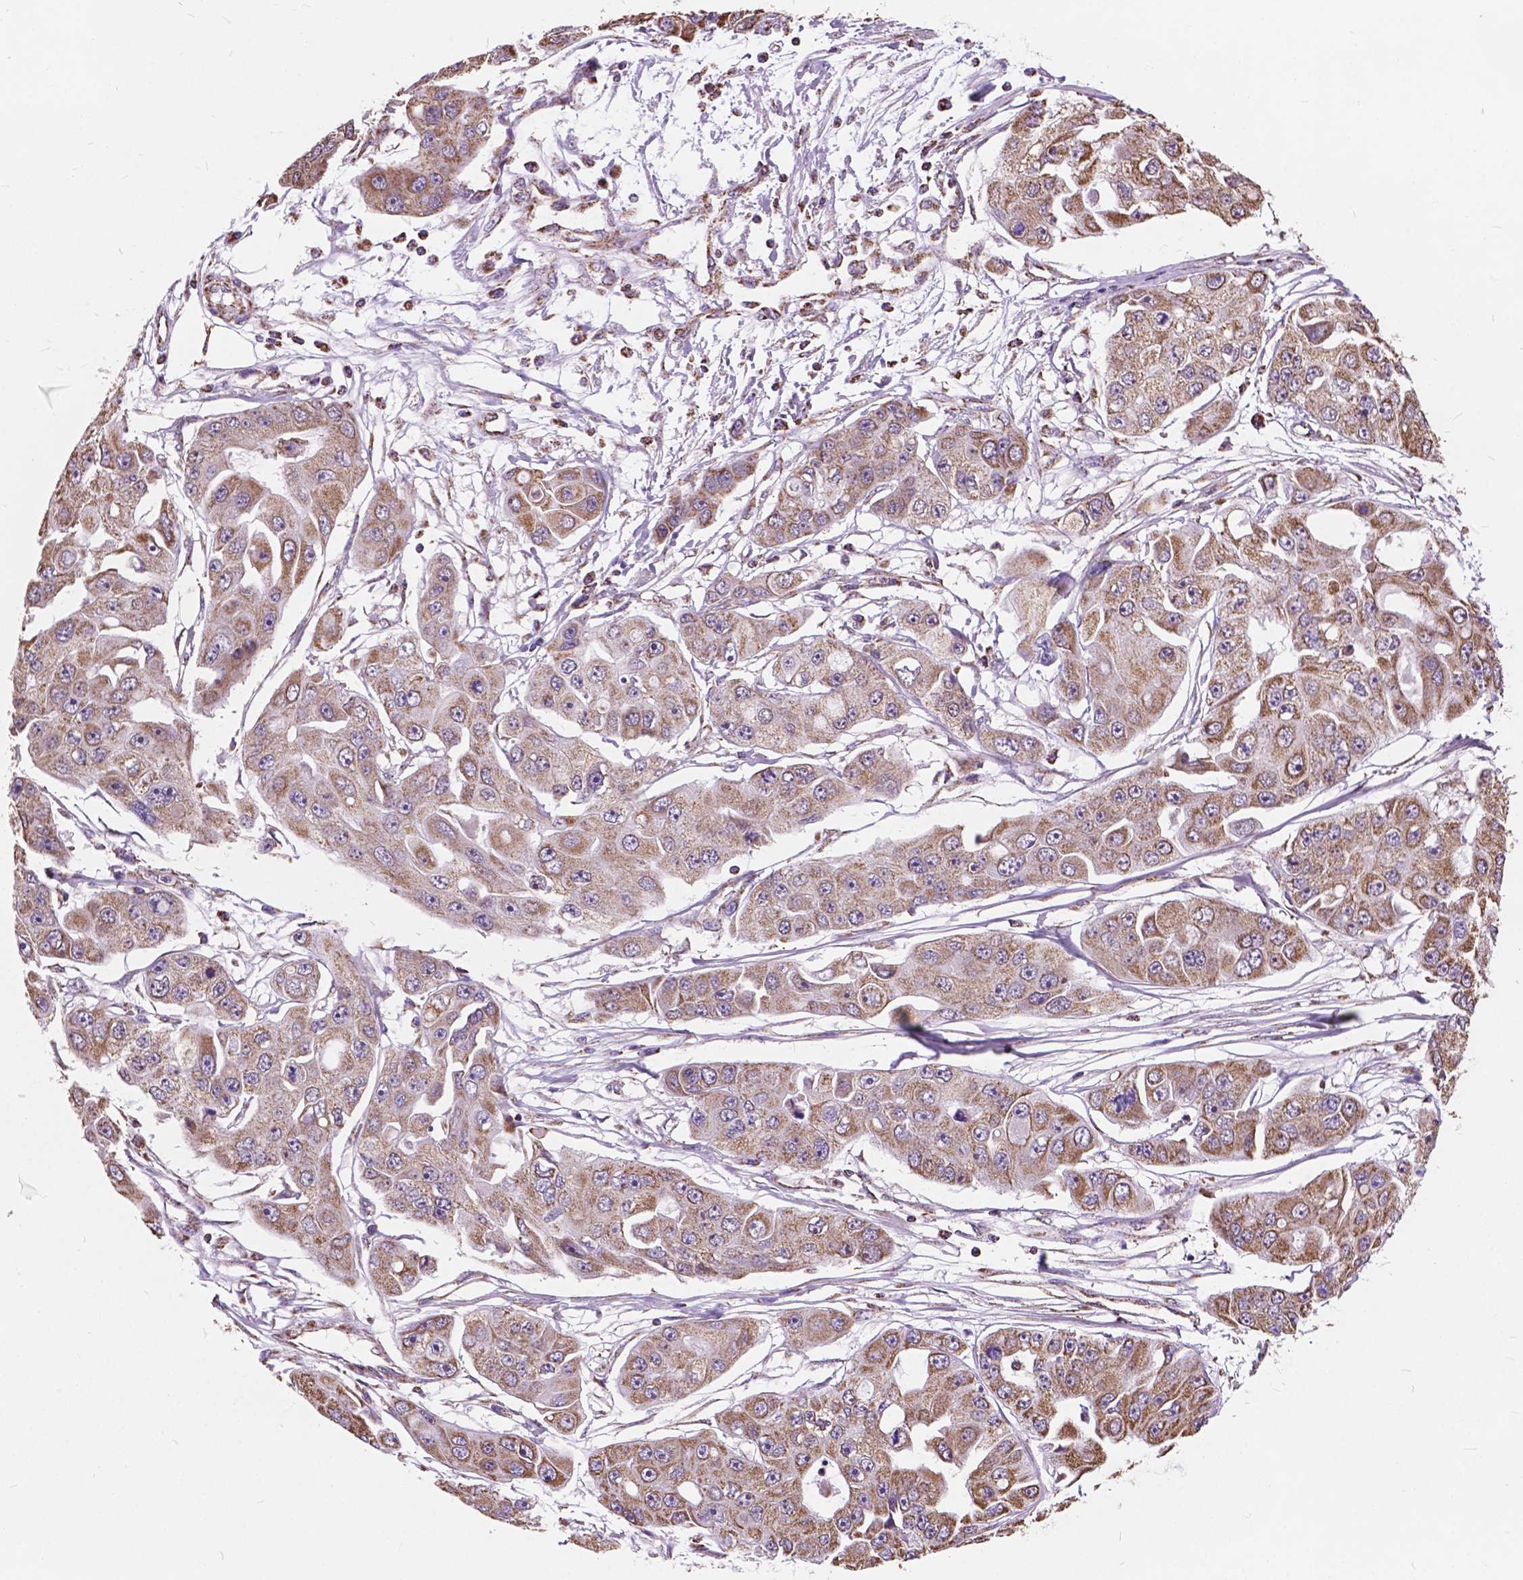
{"staining": {"intensity": "moderate", "quantity": ">75%", "location": "cytoplasmic/membranous"}, "tissue": "ovarian cancer", "cell_type": "Tumor cells", "image_type": "cancer", "snomed": [{"axis": "morphology", "description": "Cystadenocarcinoma, serous, NOS"}, {"axis": "topography", "description": "Ovary"}], "caption": "The micrograph reveals staining of ovarian cancer, revealing moderate cytoplasmic/membranous protein staining (brown color) within tumor cells.", "gene": "SCOC", "patient": {"sex": "female", "age": 56}}